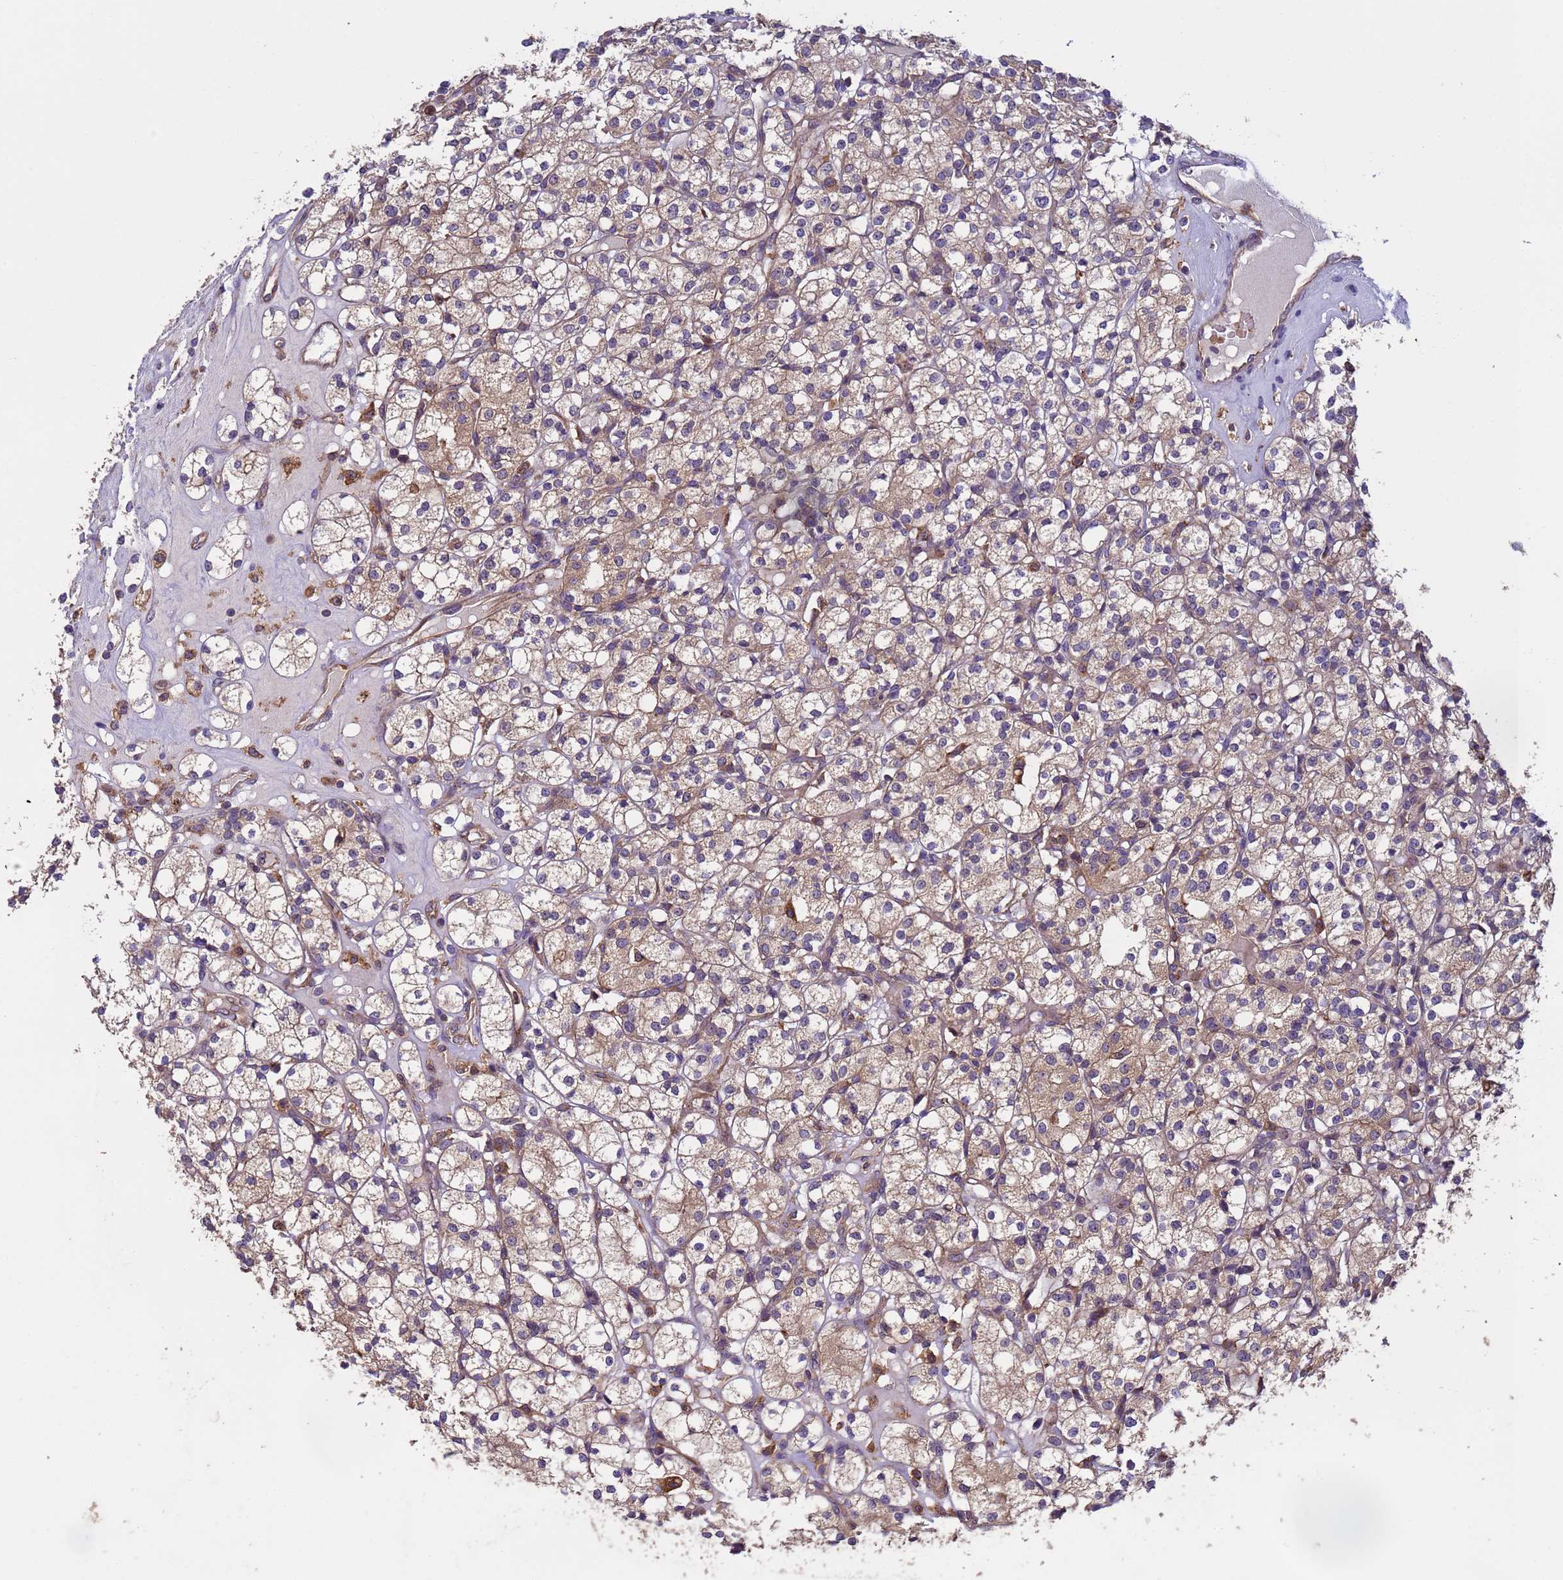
{"staining": {"intensity": "weak", "quantity": ">75%", "location": "cytoplasmic/membranous"}, "tissue": "renal cancer", "cell_type": "Tumor cells", "image_type": "cancer", "snomed": [{"axis": "morphology", "description": "Adenocarcinoma, NOS"}, {"axis": "topography", "description": "Kidney"}], "caption": "DAB immunohistochemical staining of human renal cancer (adenocarcinoma) displays weak cytoplasmic/membranous protein staining in approximately >75% of tumor cells.", "gene": "RAB10", "patient": {"sex": "male", "age": 77}}